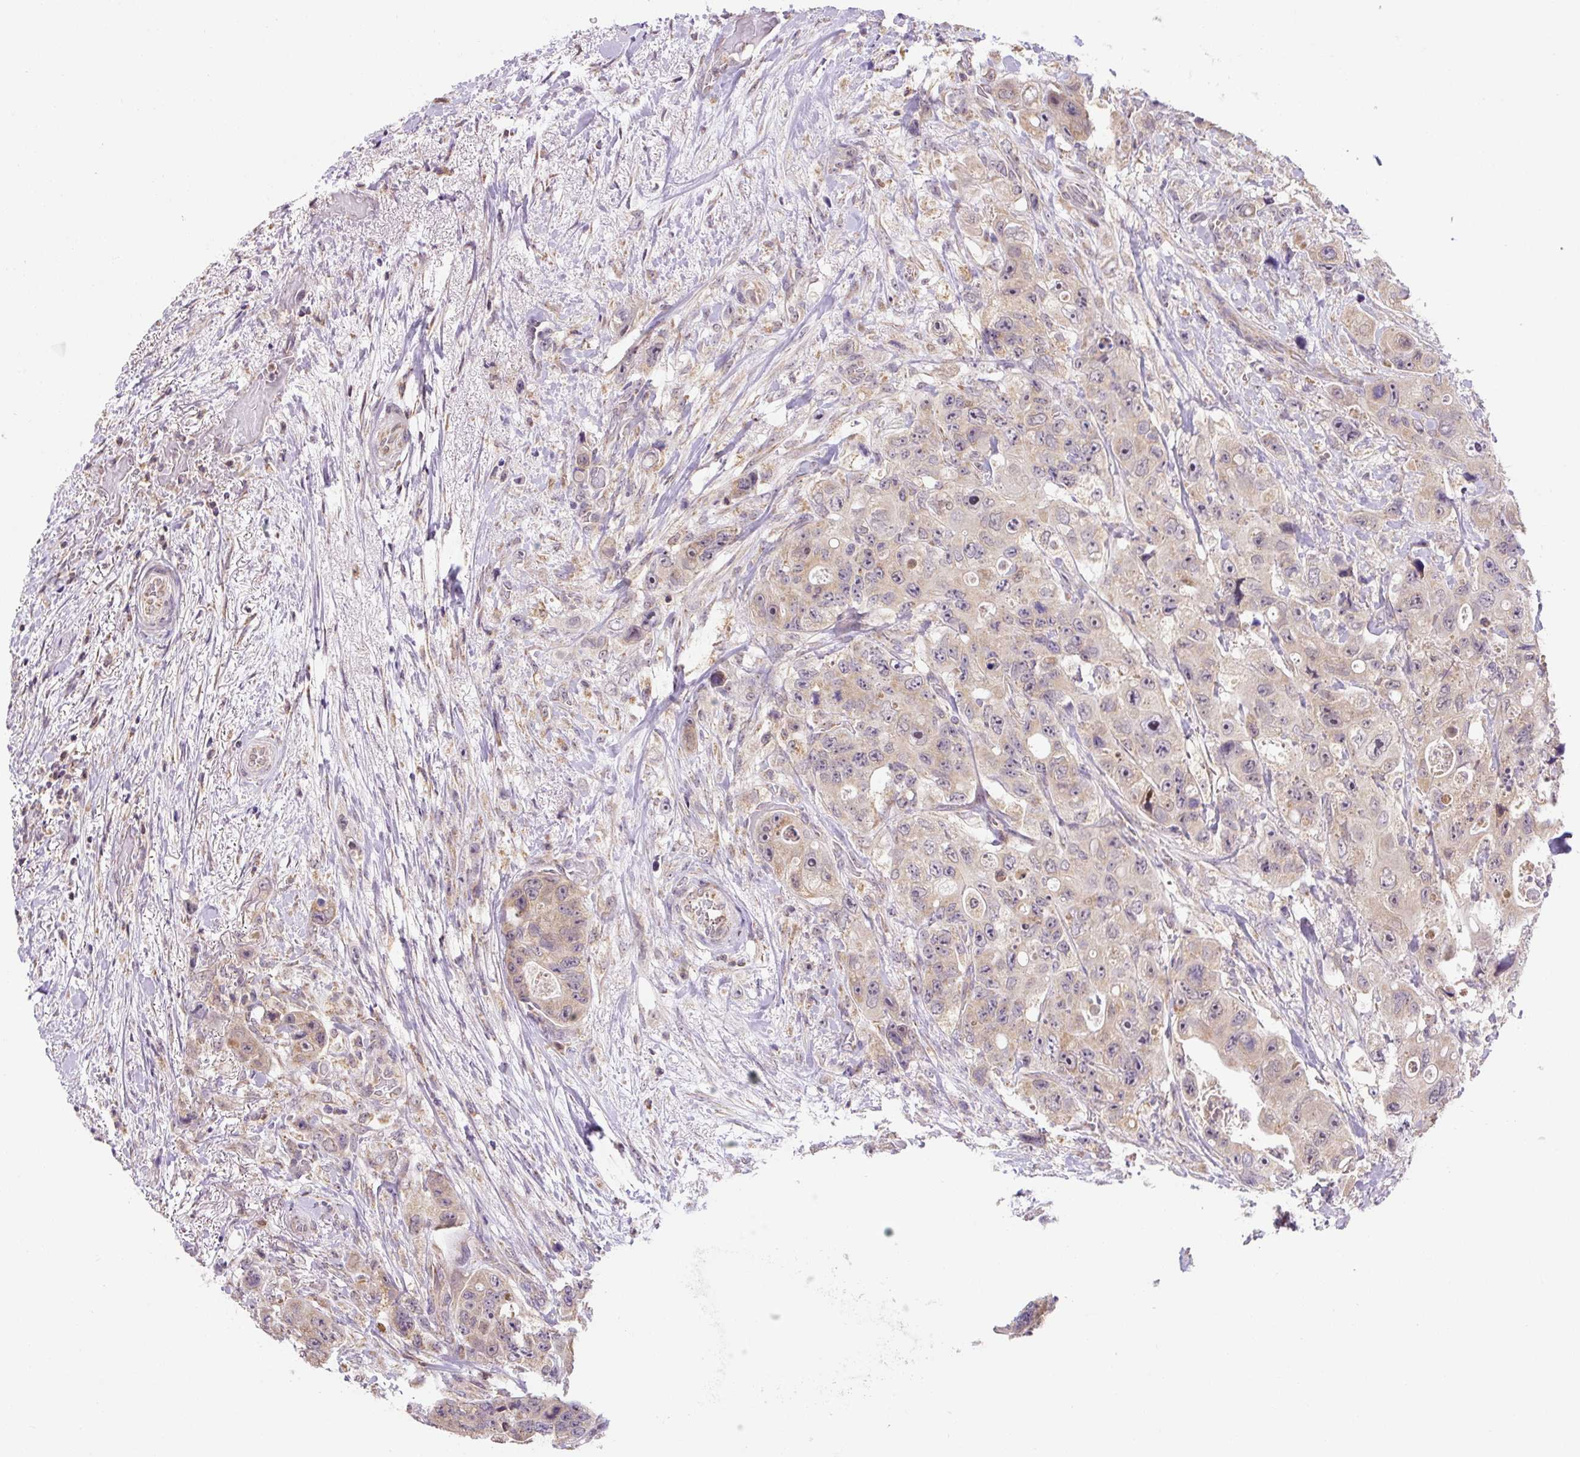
{"staining": {"intensity": "moderate", "quantity": ">75%", "location": "cytoplasmic/membranous"}, "tissue": "colorectal cancer", "cell_type": "Tumor cells", "image_type": "cancer", "snomed": [{"axis": "morphology", "description": "Adenocarcinoma, NOS"}, {"axis": "topography", "description": "Colon"}], "caption": "A brown stain shows moderate cytoplasmic/membranous expression of a protein in adenocarcinoma (colorectal) tumor cells.", "gene": "MFSD9", "patient": {"sex": "female", "age": 46}}